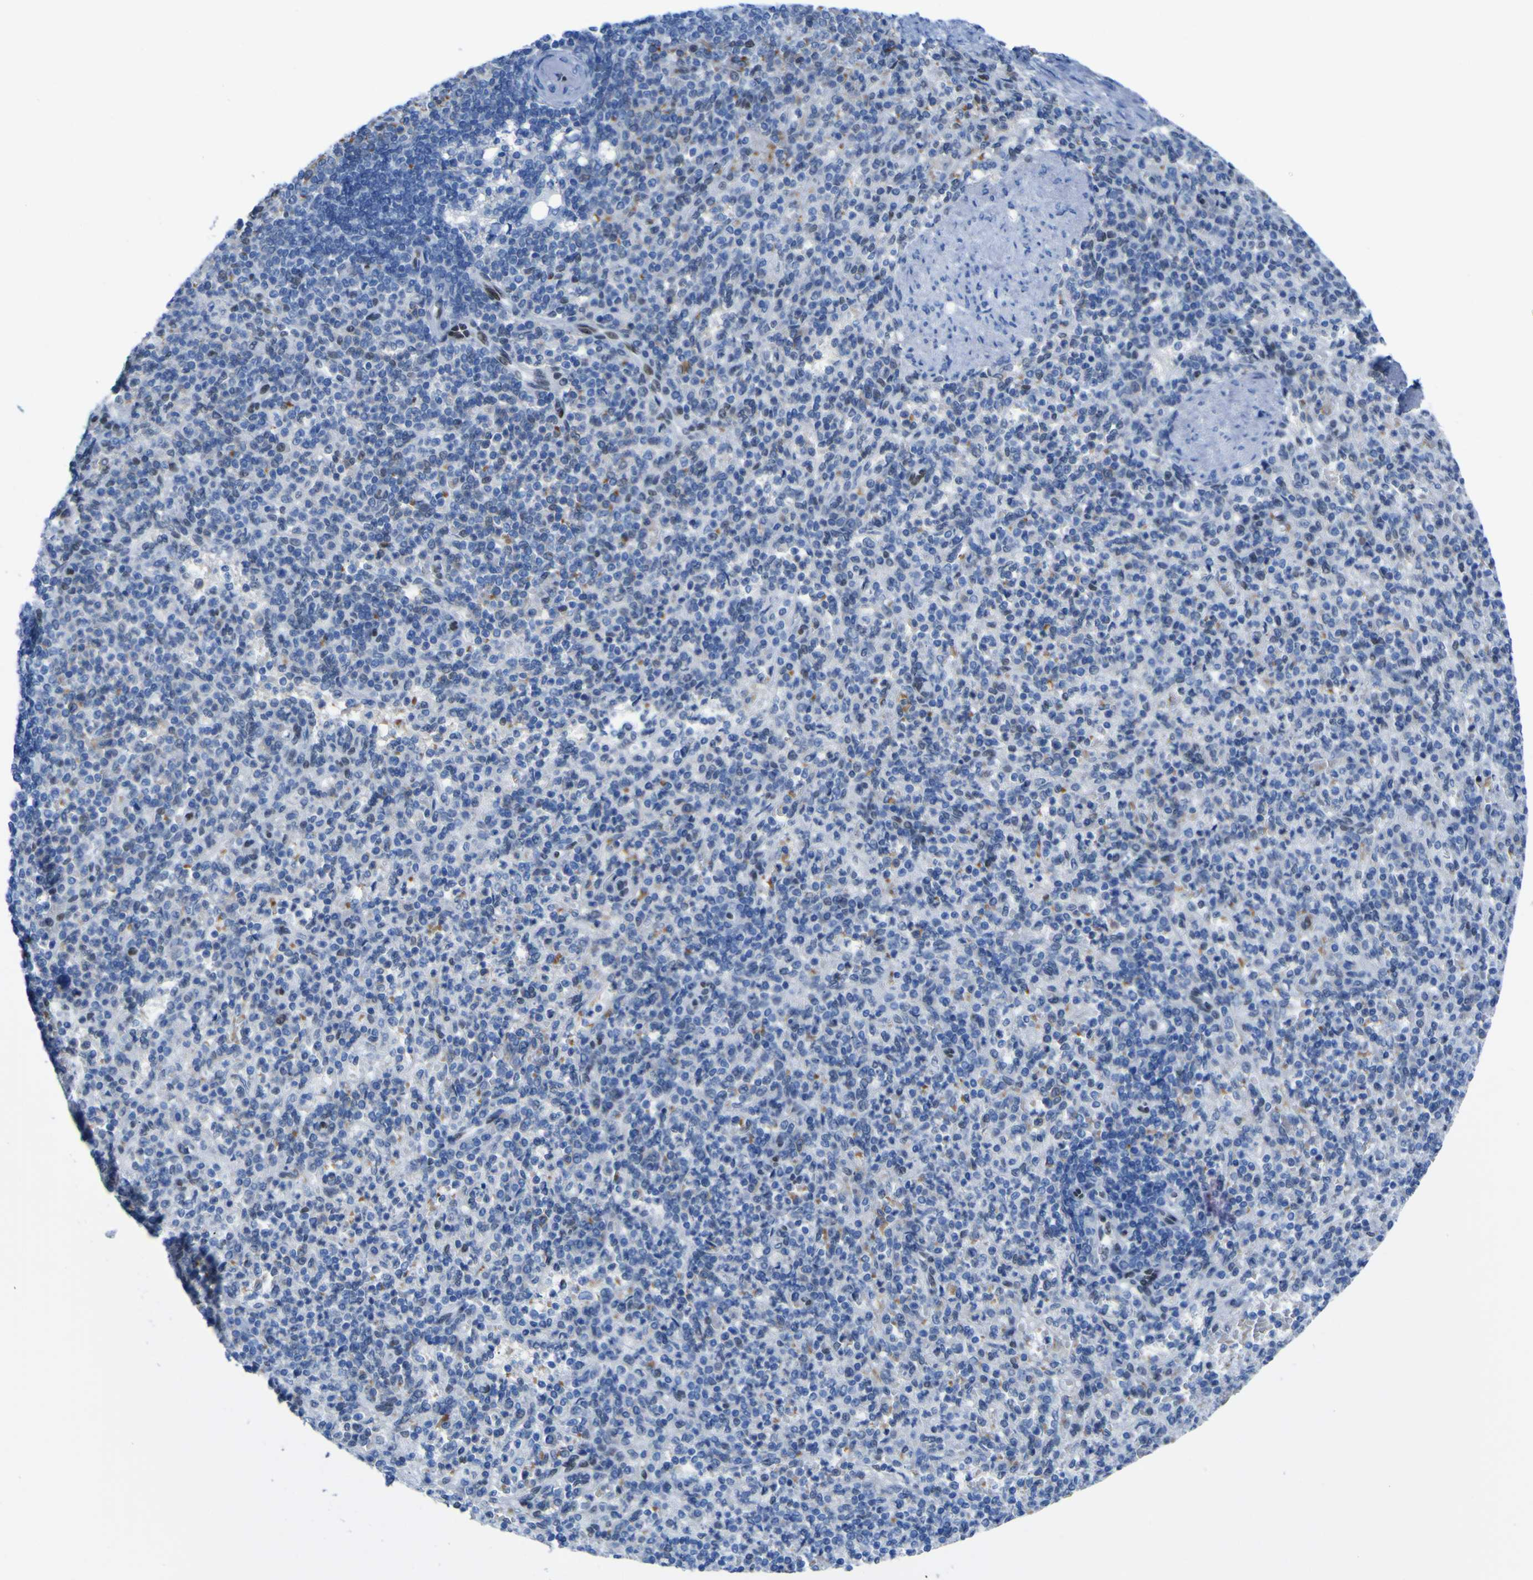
{"staining": {"intensity": "negative", "quantity": "none", "location": "none"}, "tissue": "spleen", "cell_type": "Cells in red pulp", "image_type": "normal", "snomed": [{"axis": "morphology", "description": "Normal tissue, NOS"}, {"axis": "topography", "description": "Spleen"}], "caption": "The image exhibits no significant positivity in cells in red pulp of spleen.", "gene": "DACH1", "patient": {"sex": "female", "age": 74}}